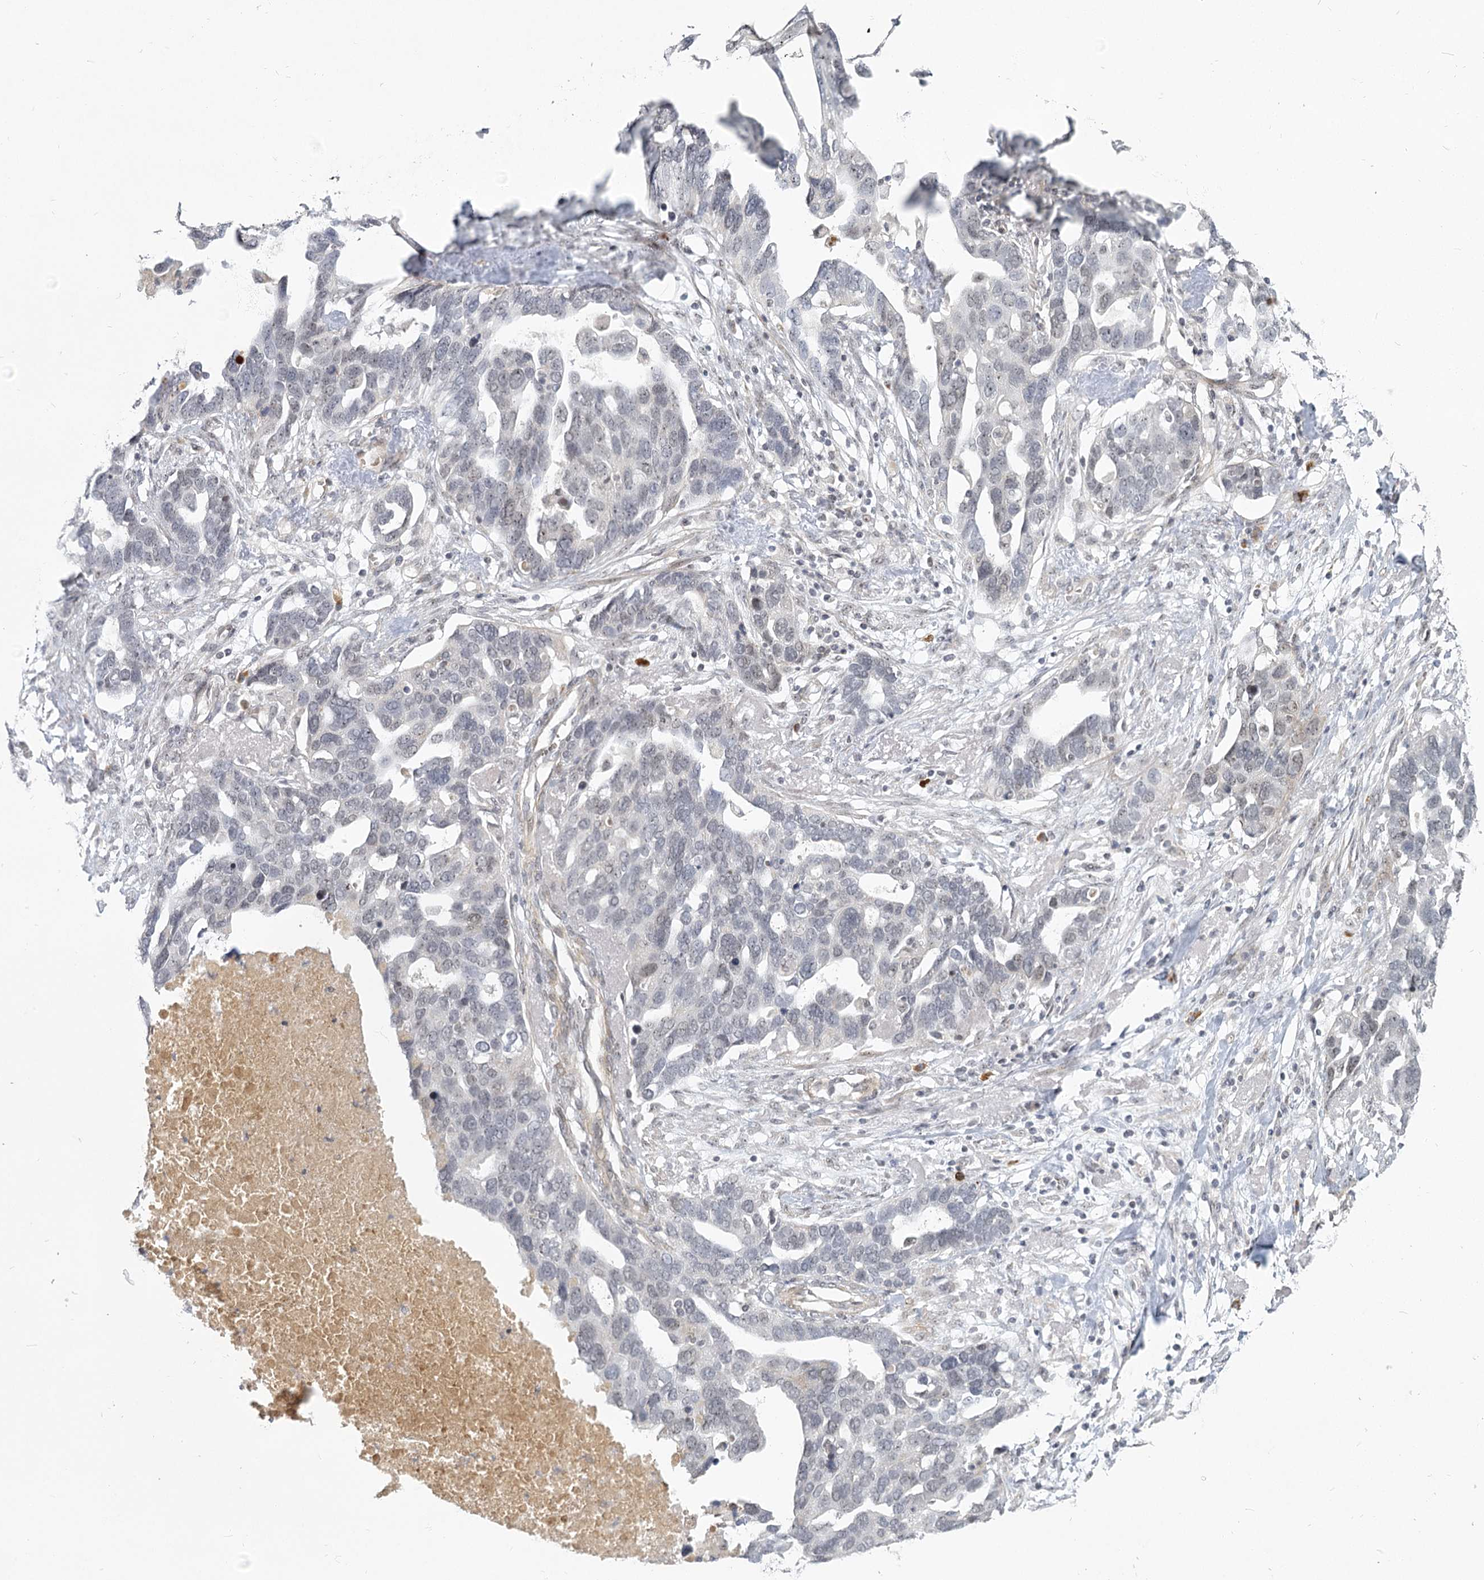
{"staining": {"intensity": "negative", "quantity": "none", "location": "none"}, "tissue": "ovarian cancer", "cell_type": "Tumor cells", "image_type": "cancer", "snomed": [{"axis": "morphology", "description": "Cystadenocarcinoma, serous, NOS"}, {"axis": "topography", "description": "Ovary"}], "caption": "This is a micrograph of IHC staining of ovarian cancer (serous cystadenocarcinoma), which shows no expression in tumor cells. (DAB immunohistochemistry (IHC), high magnification).", "gene": "EXOSC7", "patient": {"sex": "female", "age": 54}}